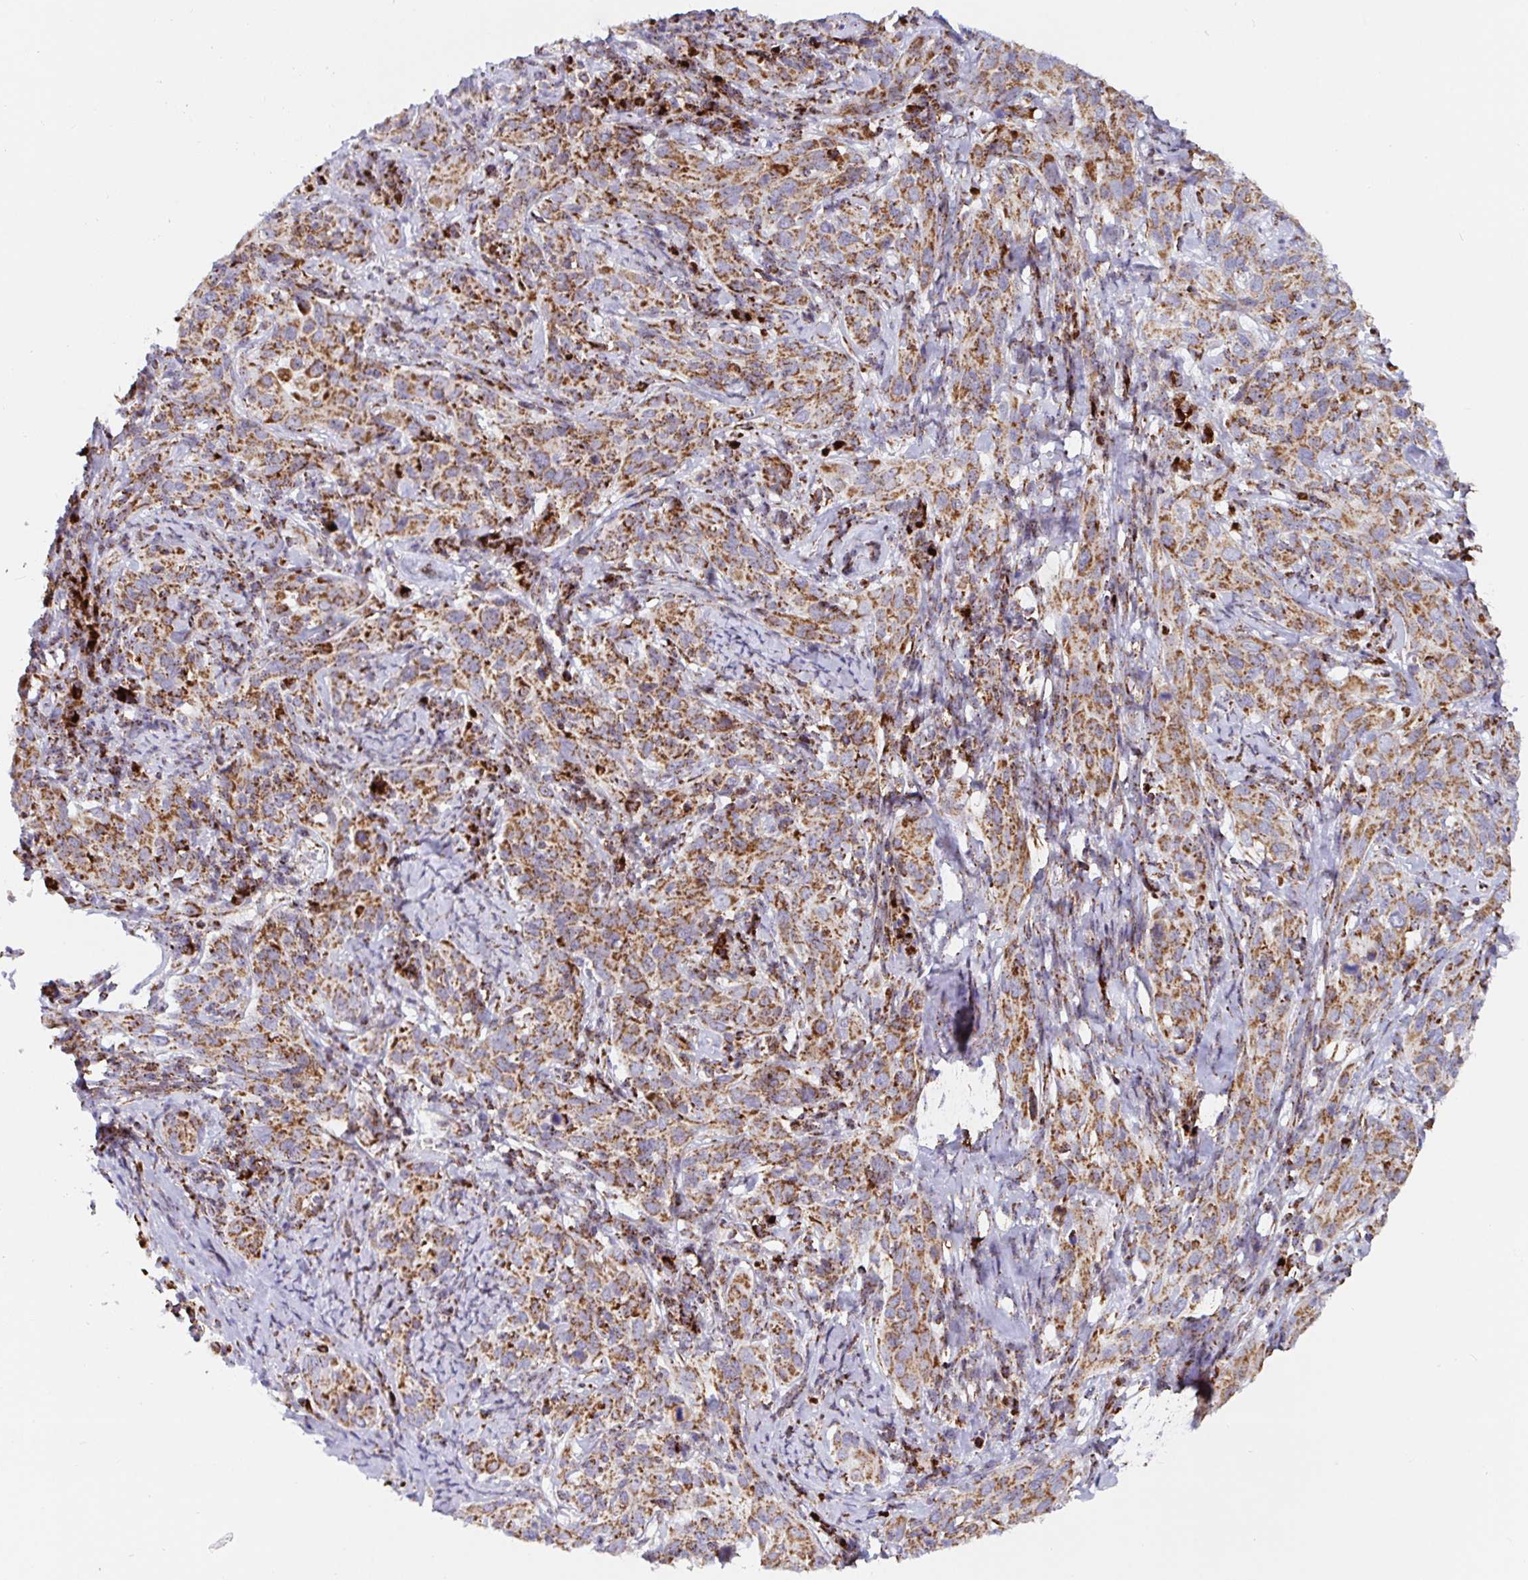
{"staining": {"intensity": "moderate", "quantity": ">75%", "location": "cytoplasmic/membranous"}, "tissue": "cervical cancer", "cell_type": "Tumor cells", "image_type": "cancer", "snomed": [{"axis": "morphology", "description": "Normal tissue, NOS"}, {"axis": "morphology", "description": "Squamous cell carcinoma, NOS"}, {"axis": "topography", "description": "Cervix"}], "caption": "Cervical squamous cell carcinoma tissue reveals moderate cytoplasmic/membranous expression in about >75% of tumor cells, visualized by immunohistochemistry.", "gene": "ATP5MJ", "patient": {"sex": "female", "age": 51}}